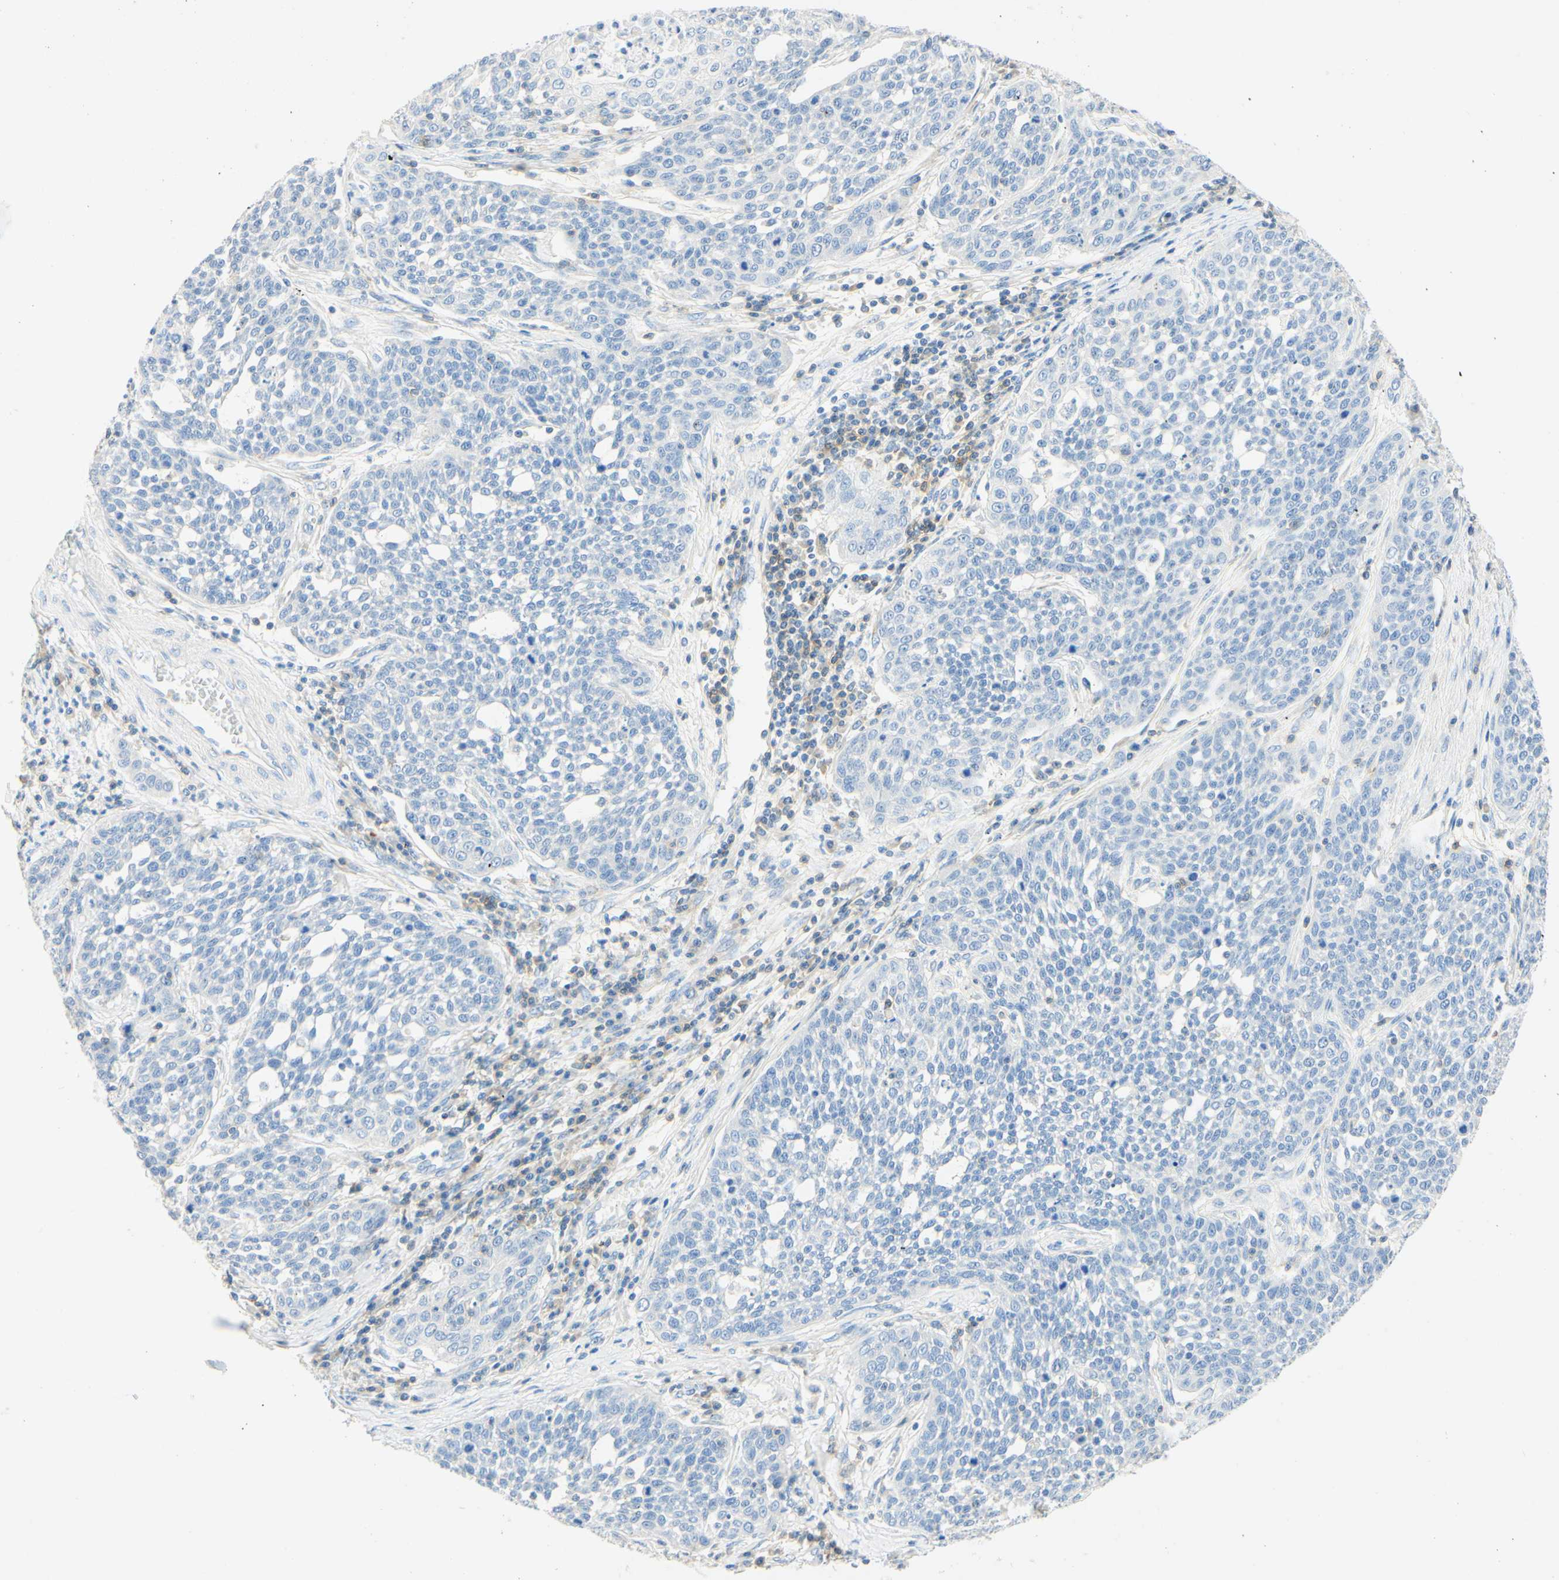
{"staining": {"intensity": "negative", "quantity": "none", "location": "none"}, "tissue": "cervical cancer", "cell_type": "Tumor cells", "image_type": "cancer", "snomed": [{"axis": "morphology", "description": "Squamous cell carcinoma, NOS"}, {"axis": "topography", "description": "Cervix"}], "caption": "An IHC photomicrograph of cervical squamous cell carcinoma is shown. There is no staining in tumor cells of cervical squamous cell carcinoma.", "gene": "LAT", "patient": {"sex": "female", "age": 34}}